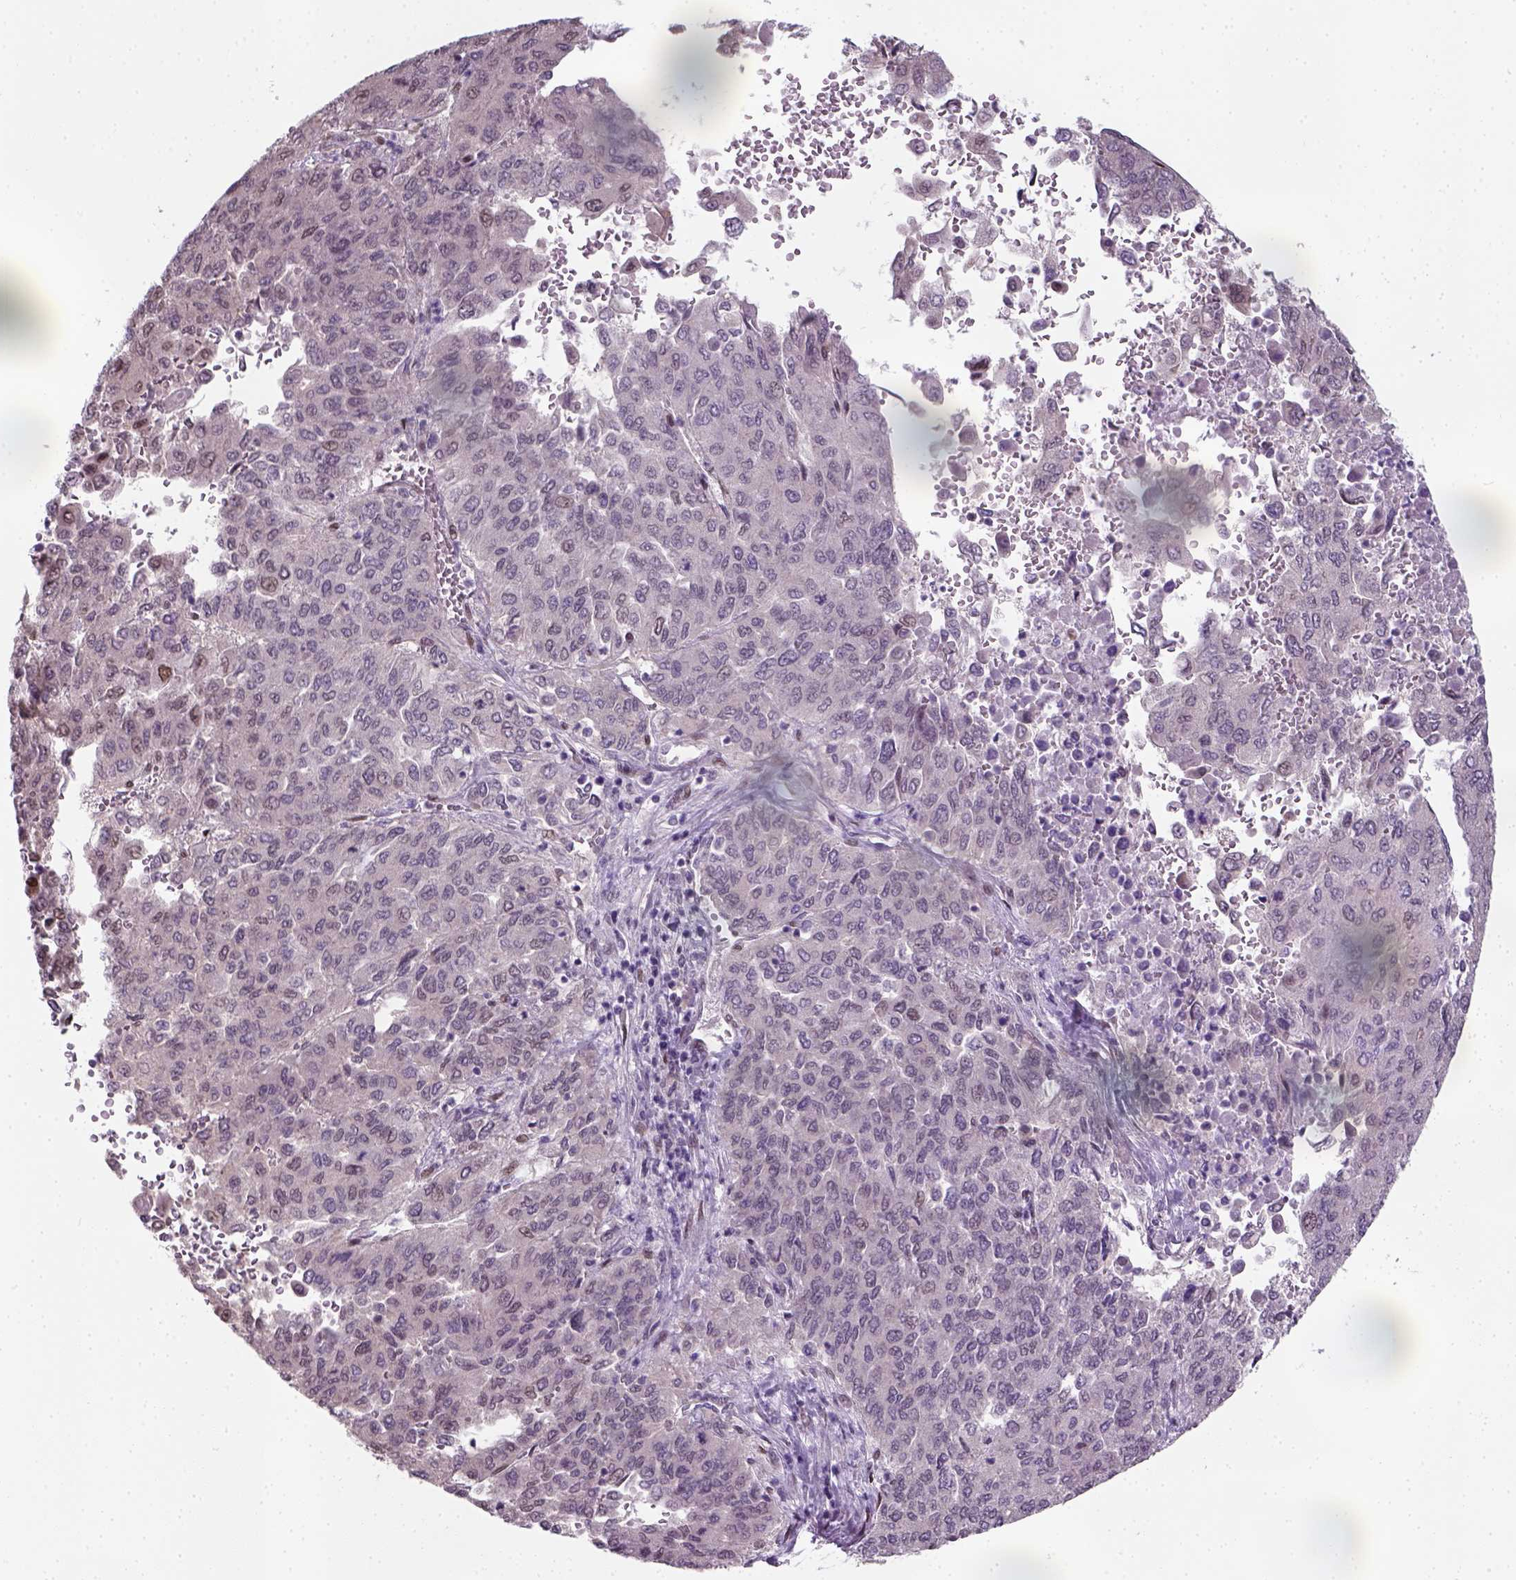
{"staining": {"intensity": "moderate", "quantity": "25%-75%", "location": "nuclear"}, "tissue": "liver cancer", "cell_type": "Tumor cells", "image_type": "cancer", "snomed": [{"axis": "morphology", "description": "Carcinoma, Hepatocellular, NOS"}, {"axis": "topography", "description": "Liver"}], "caption": "IHC histopathology image of hepatocellular carcinoma (liver) stained for a protein (brown), which displays medium levels of moderate nuclear staining in about 25%-75% of tumor cells.", "gene": "C1orf112", "patient": {"sex": "female", "age": 41}}